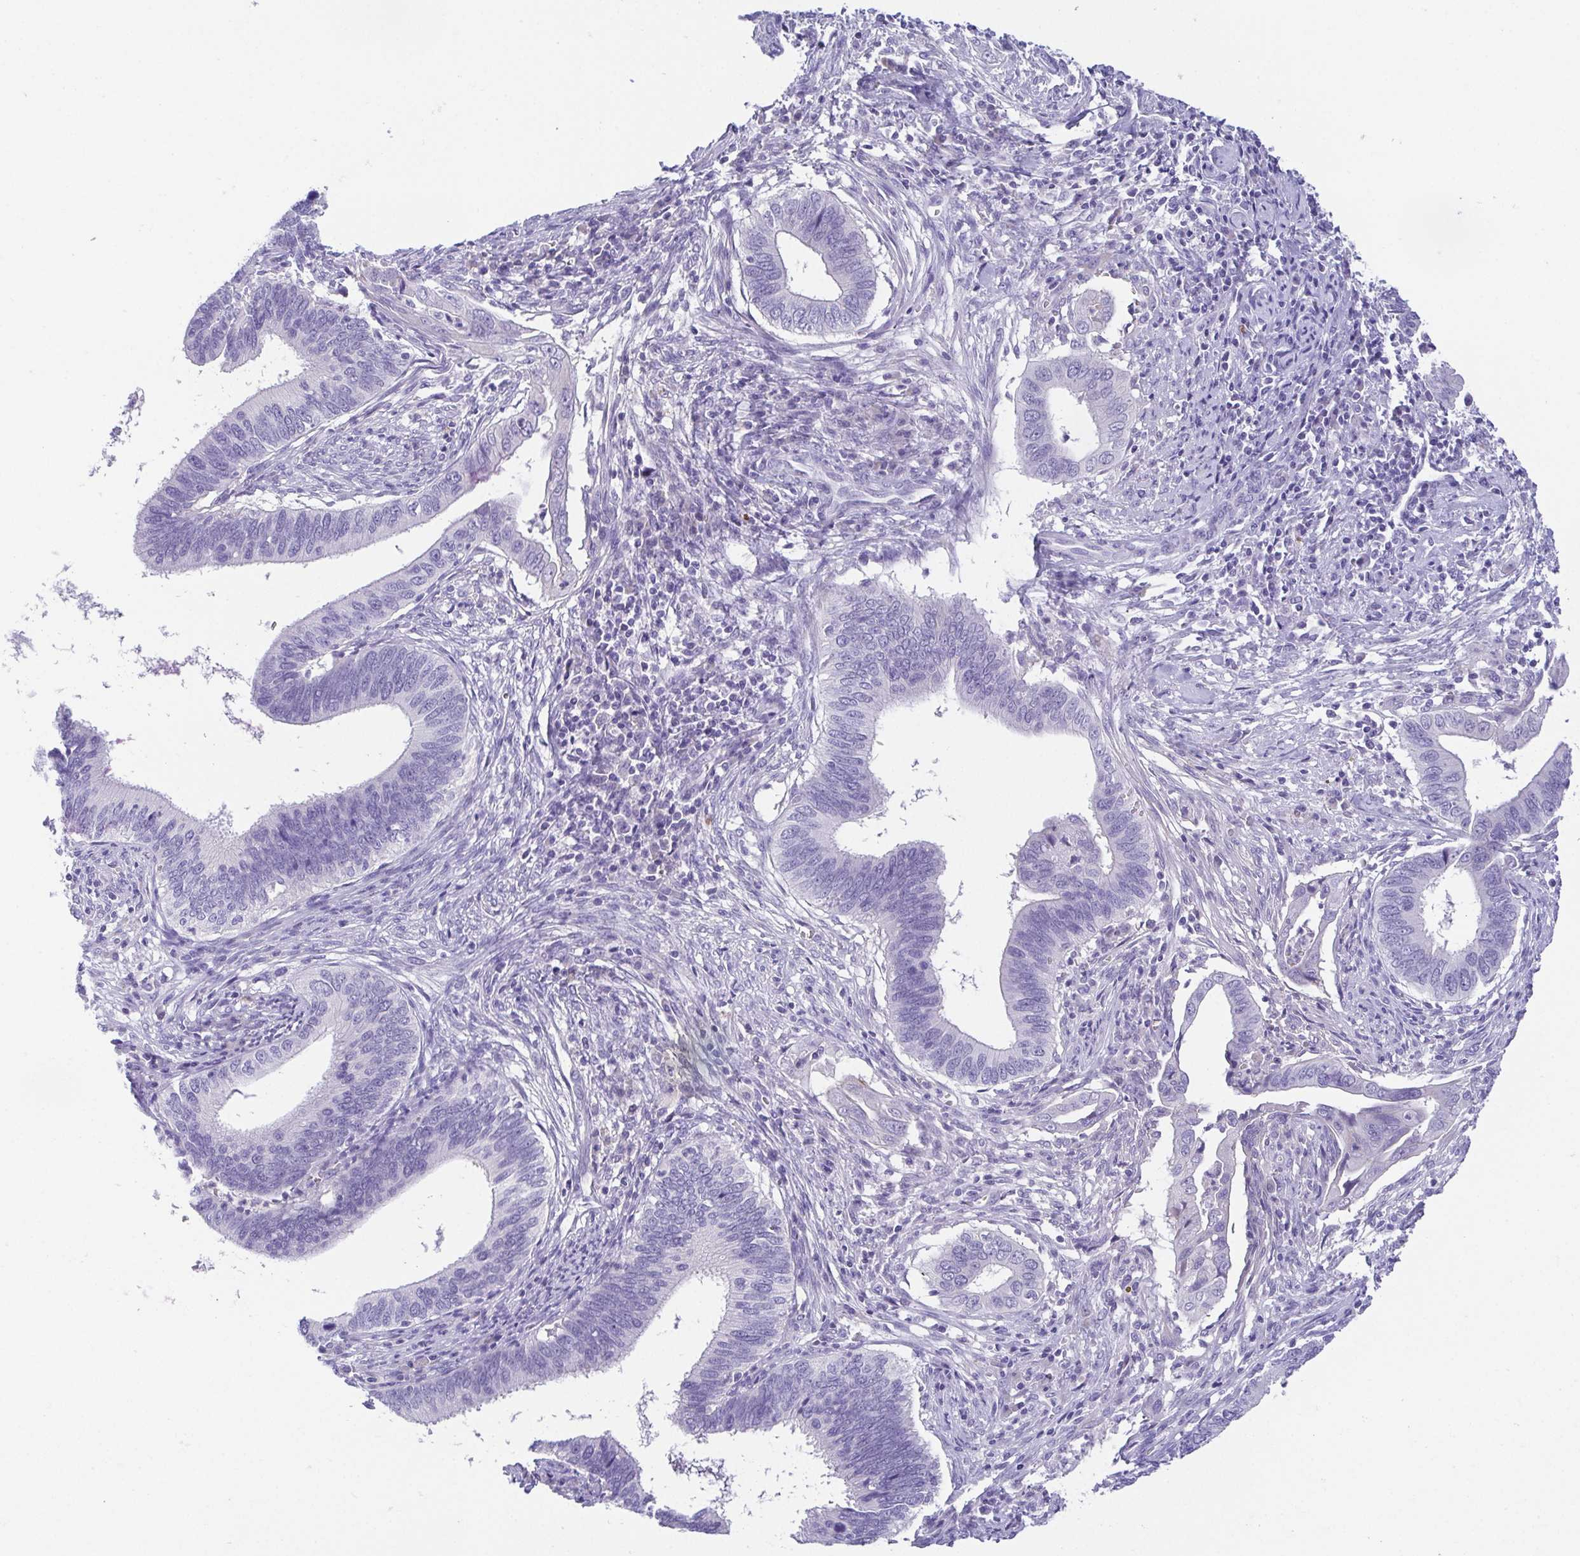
{"staining": {"intensity": "negative", "quantity": "none", "location": "none"}, "tissue": "cervical cancer", "cell_type": "Tumor cells", "image_type": "cancer", "snomed": [{"axis": "morphology", "description": "Adenocarcinoma, NOS"}, {"axis": "topography", "description": "Cervix"}], "caption": "There is no significant staining in tumor cells of cervical cancer.", "gene": "HAPLN2", "patient": {"sex": "female", "age": 42}}